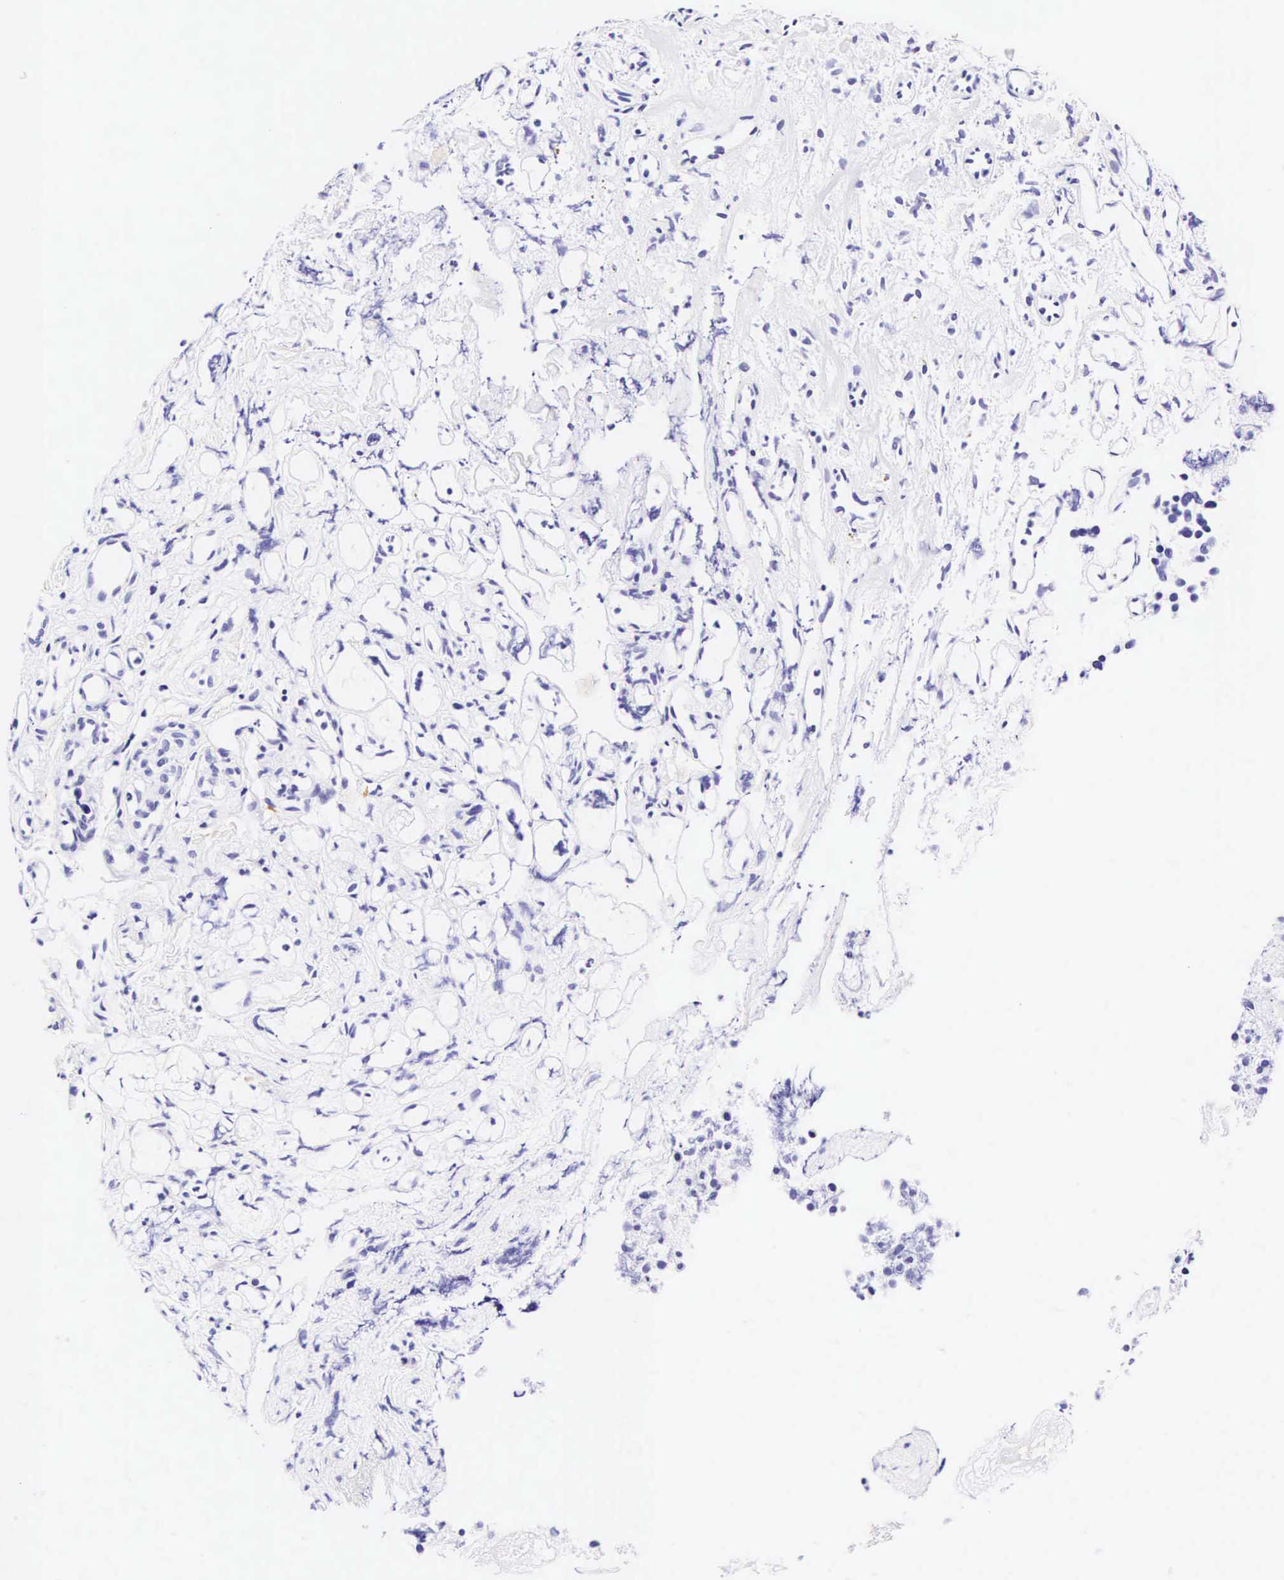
{"staining": {"intensity": "negative", "quantity": "none", "location": "none"}, "tissue": "glioma", "cell_type": "Tumor cells", "image_type": "cancer", "snomed": [{"axis": "morphology", "description": "Glioma, malignant, High grade"}, {"axis": "topography", "description": "Brain"}], "caption": "An IHC micrograph of malignant glioma (high-grade) is shown. There is no staining in tumor cells of malignant glioma (high-grade).", "gene": "KRT18", "patient": {"sex": "male", "age": 77}}